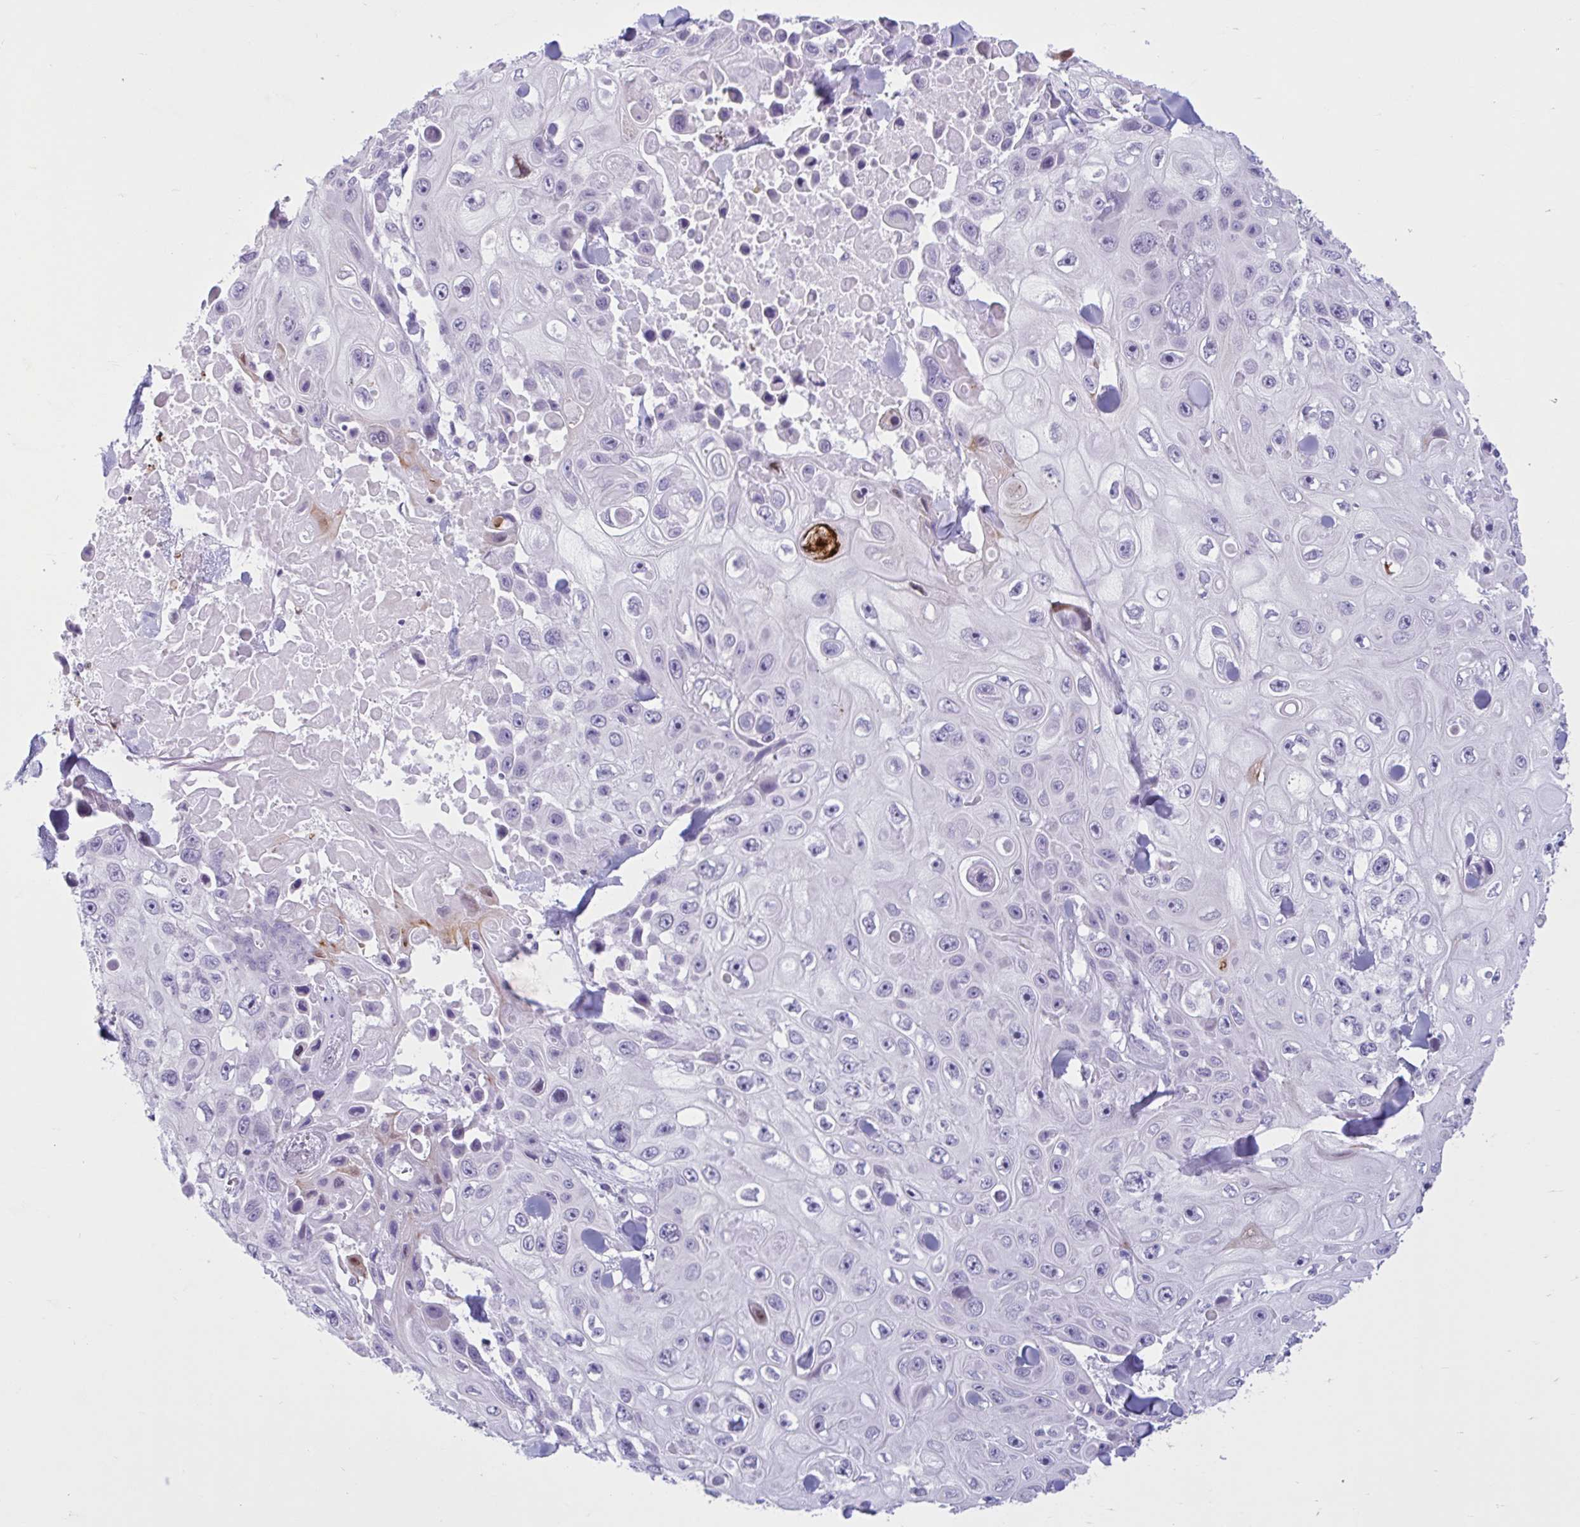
{"staining": {"intensity": "negative", "quantity": "none", "location": "none"}, "tissue": "skin cancer", "cell_type": "Tumor cells", "image_type": "cancer", "snomed": [{"axis": "morphology", "description": "Squamous cell carcinoma, NOS"}, {"axis": "topography", "description": "Skin"}], "caption": "An IHC micrograph of skin cancer is shown. There is no staining in tumor cells of skin cancer. (DAB immunohistochemistry, high magnification).", "gene": "CEP120", "patient": {"sex": "male", "age": 82}}